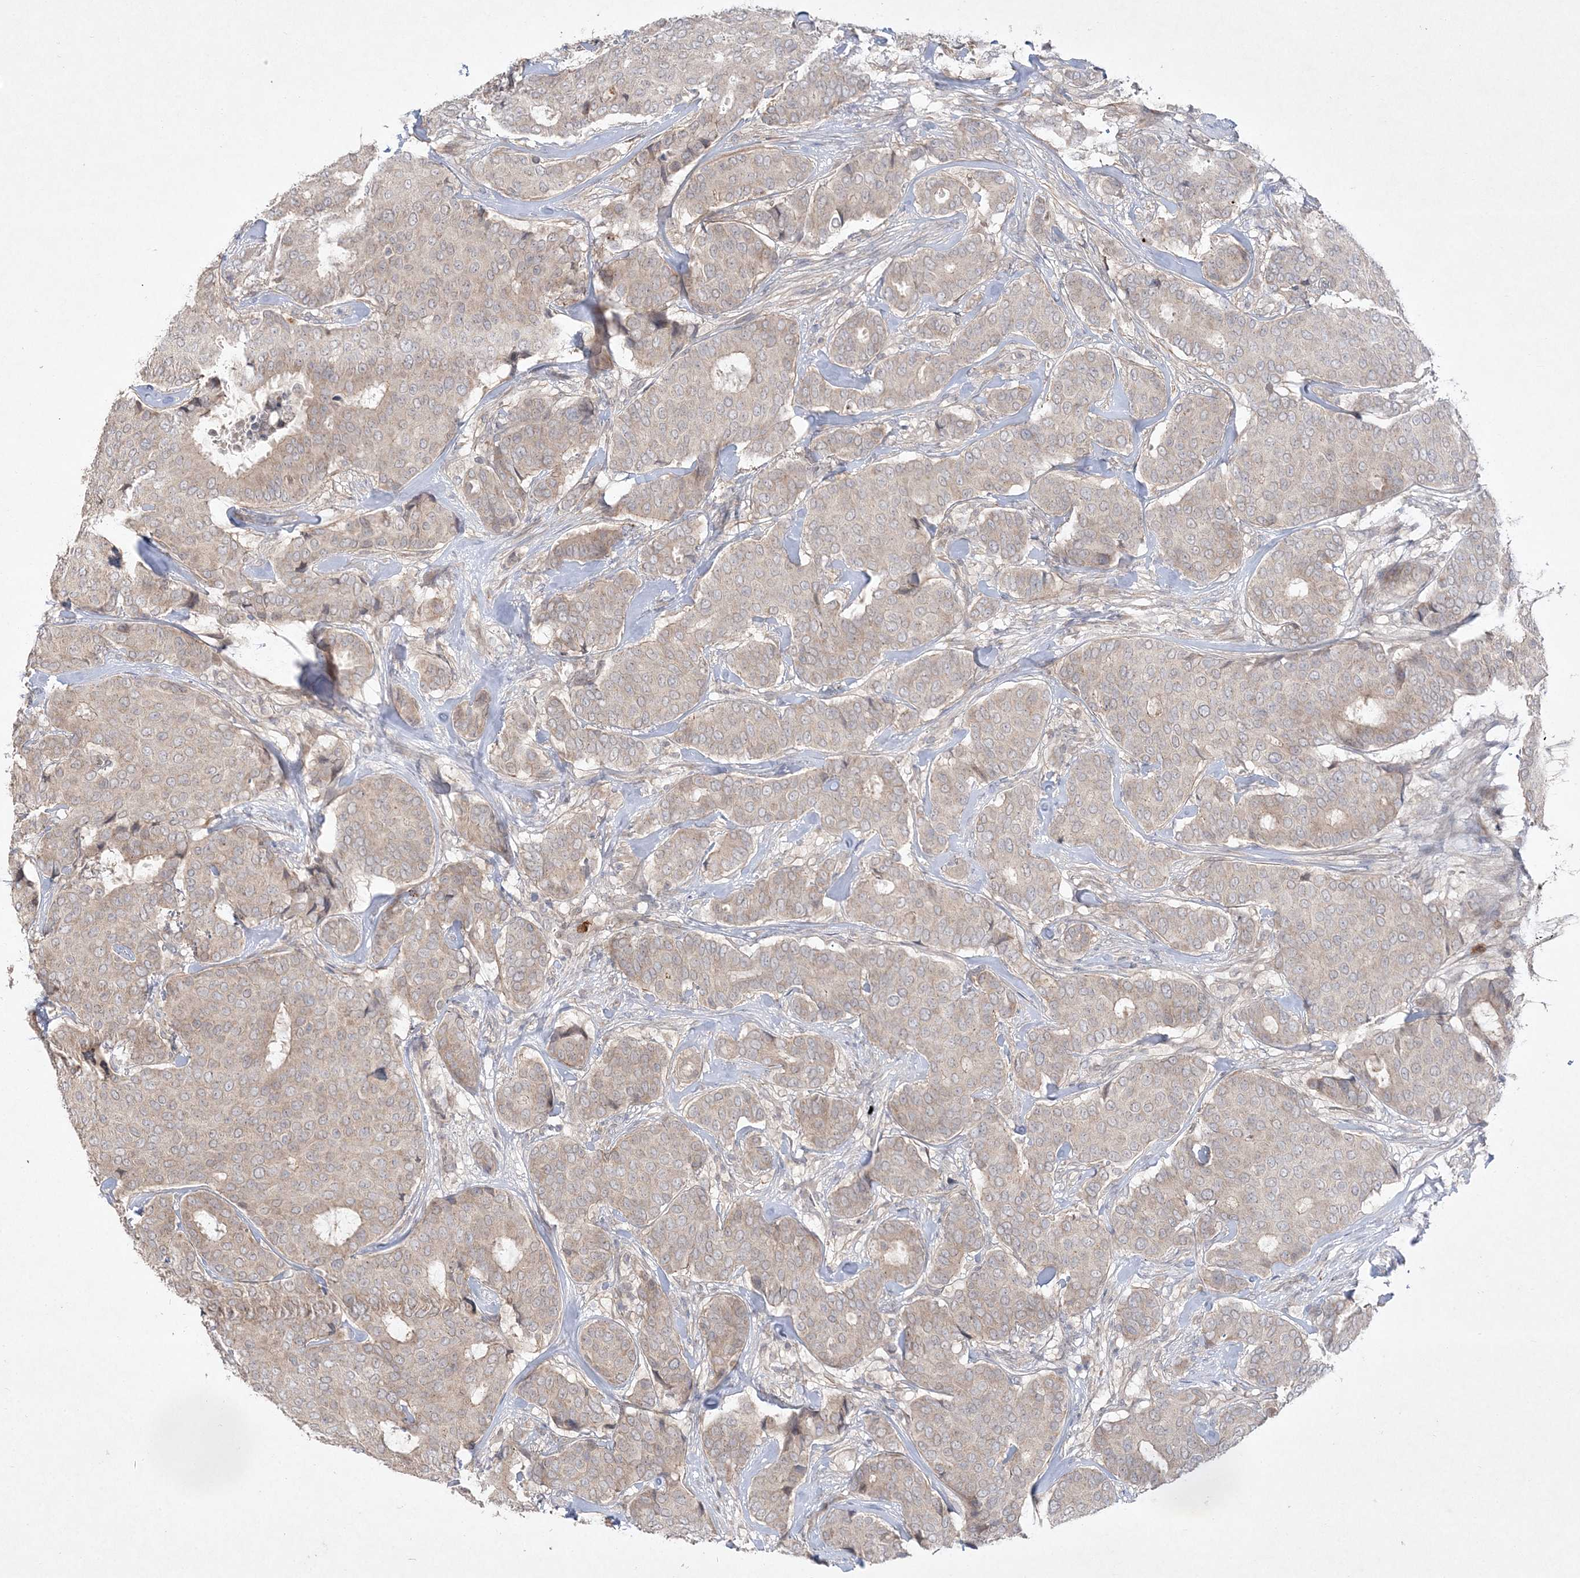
{"staining": {"intensity": "weak", "quantity": "25%-75%", "location": "cytoplasmic/membranous"}, "tissue": "breast cancer", "cell_type": "Tumor cells", "image_type": "cancer", "snomed": [{"axis": "morphology", "description": "Duct carcinoma"}, {"axis": "topography", "description": "Breast"}], "caption": "Immunohistochemistry histopathology image of human breast cancer (intraductal carcinoma) stained for a protein (brown), which displays low levels of weak cytoplasmic/membranous positivity in approximately 25%-75% of tumor cells.", "gene": "CLNK", "patient": {"sex": "female", "age": 75}}